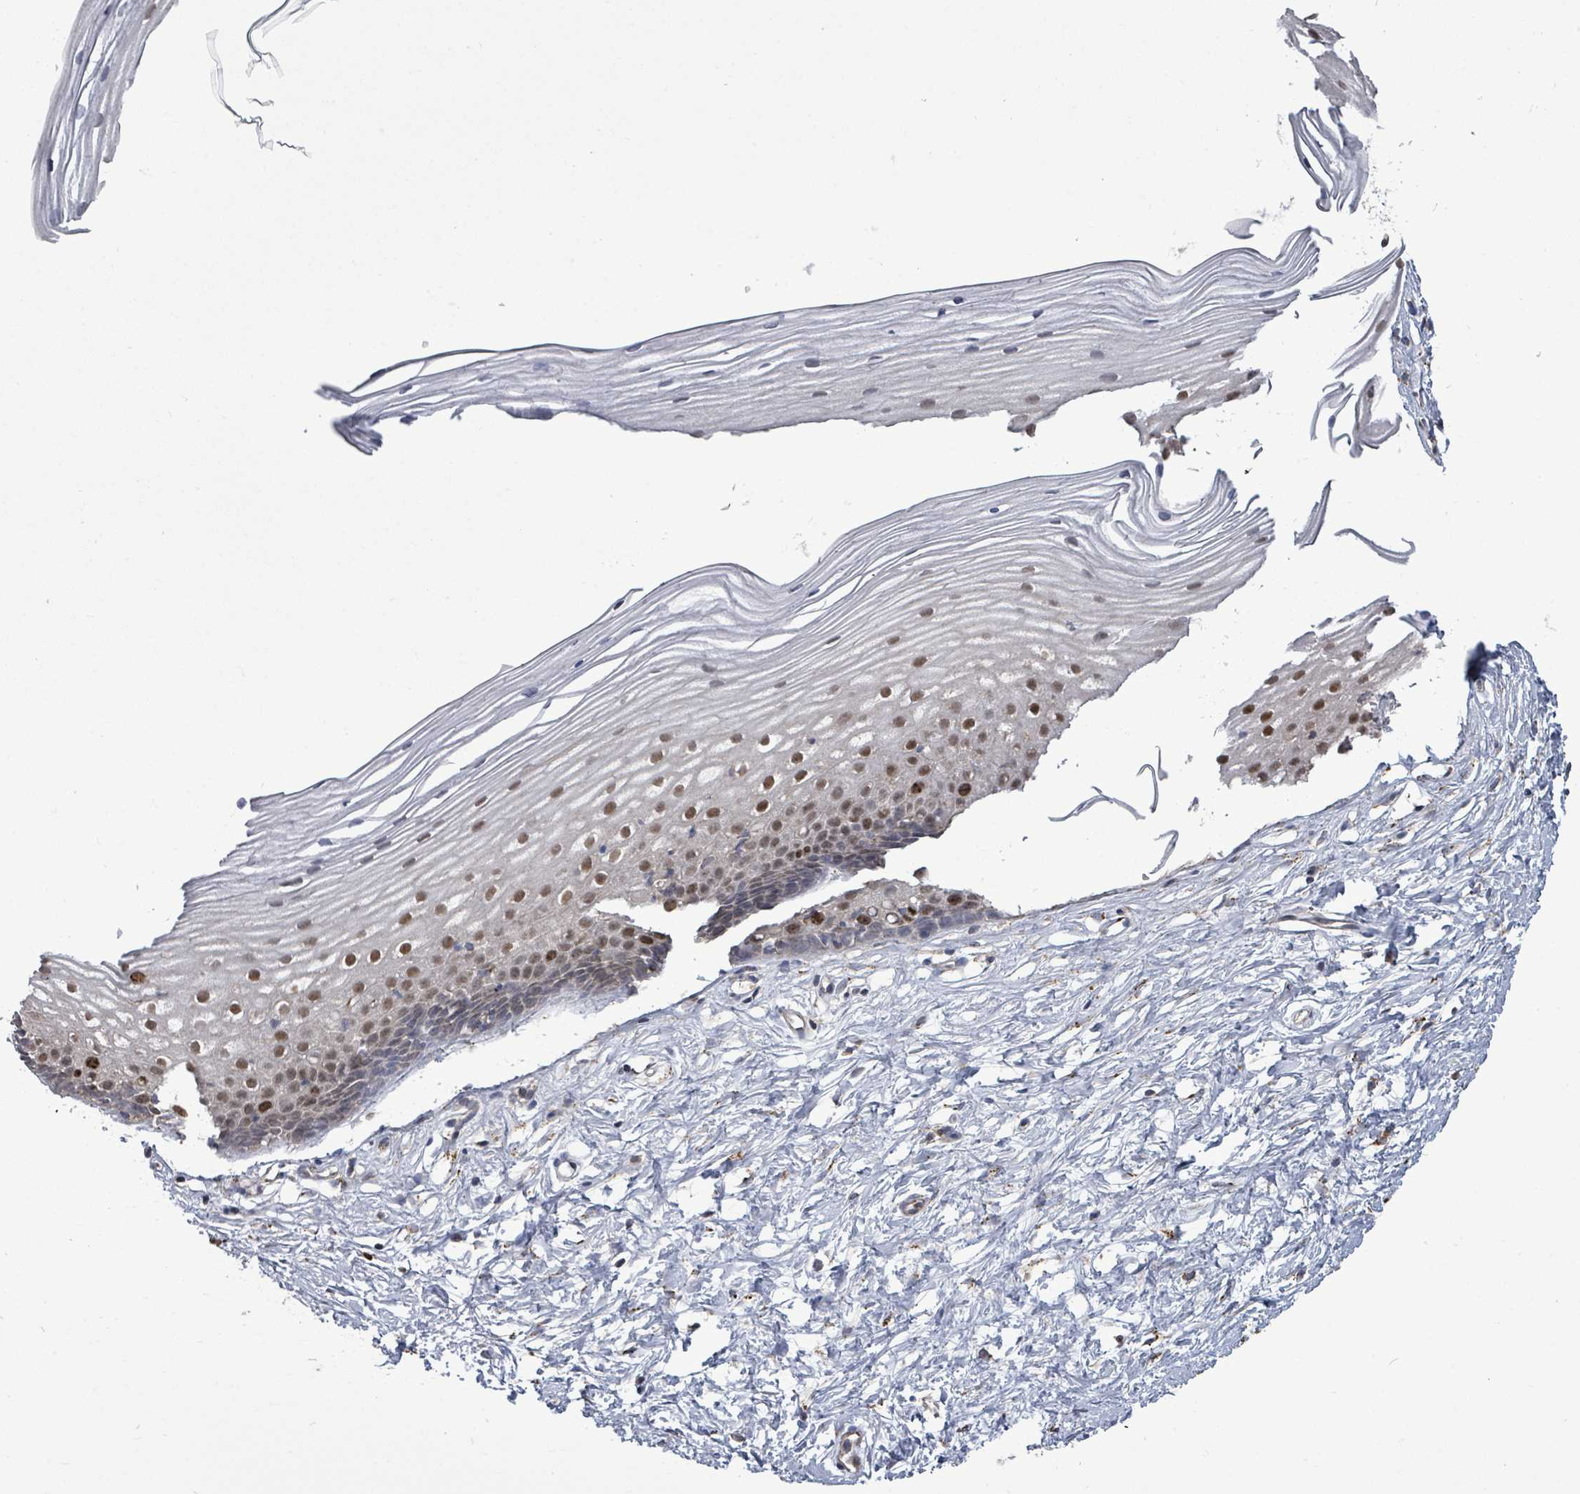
{"staining": {"intensity": "moderate", "quantity": "25%-75%", "location": "nuclear"}, "tissue": "cervix", "cell_type": "Glandular cells", "image_type": "normal", "snomed": [{"axis": "morphology", "description": "Normal tissue, NOS"}, {"axis": "topography", "description": "Cervix"}], "caption": "Immunohistochemistry of unremarkable cervix reveals medium levels of moderate nuclear expression in approximately 25%-75% of glandular cells.", "gene": "PAPSS1", "patient": {"sex": "female", "age": 40}}